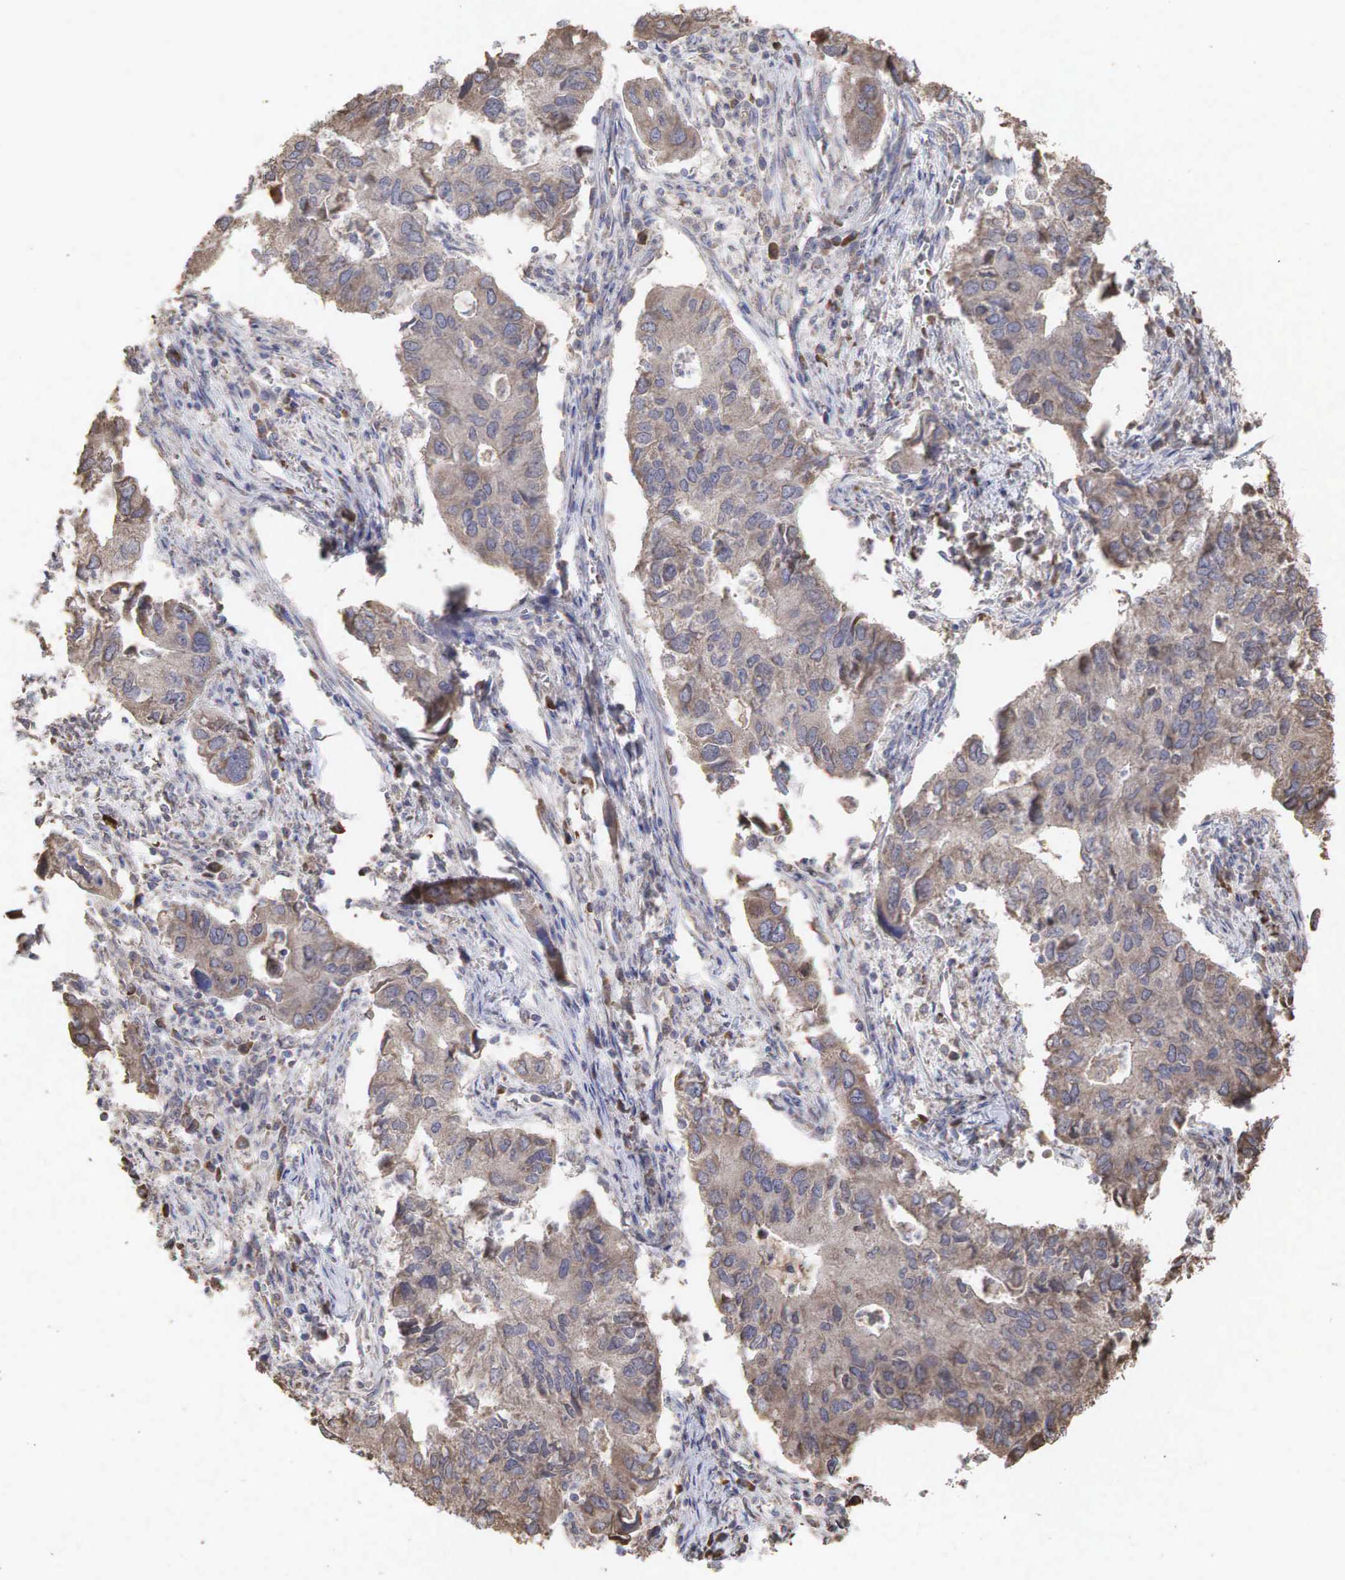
{"staining": {"intensity": "weak", "quantity": ">75%", "location": "cytoplasmic/membranous"}, "tissue": "lung cancer", "cell_type": "Tumor cells", "image_type": "cancer", "snomed": [{"axis": "morphology", "description": "Adenocarcinoma, NOS"}, {"axis": "topography", "description": "Lung"}], "caption": "This photomicrograph displays IHC staining of lung cancer, with low weak cytoplasmic/membranous staining in about >75% of tumor cells.", "gene": "PABPC5", "patient": {"sex": "male", "age": 48}}